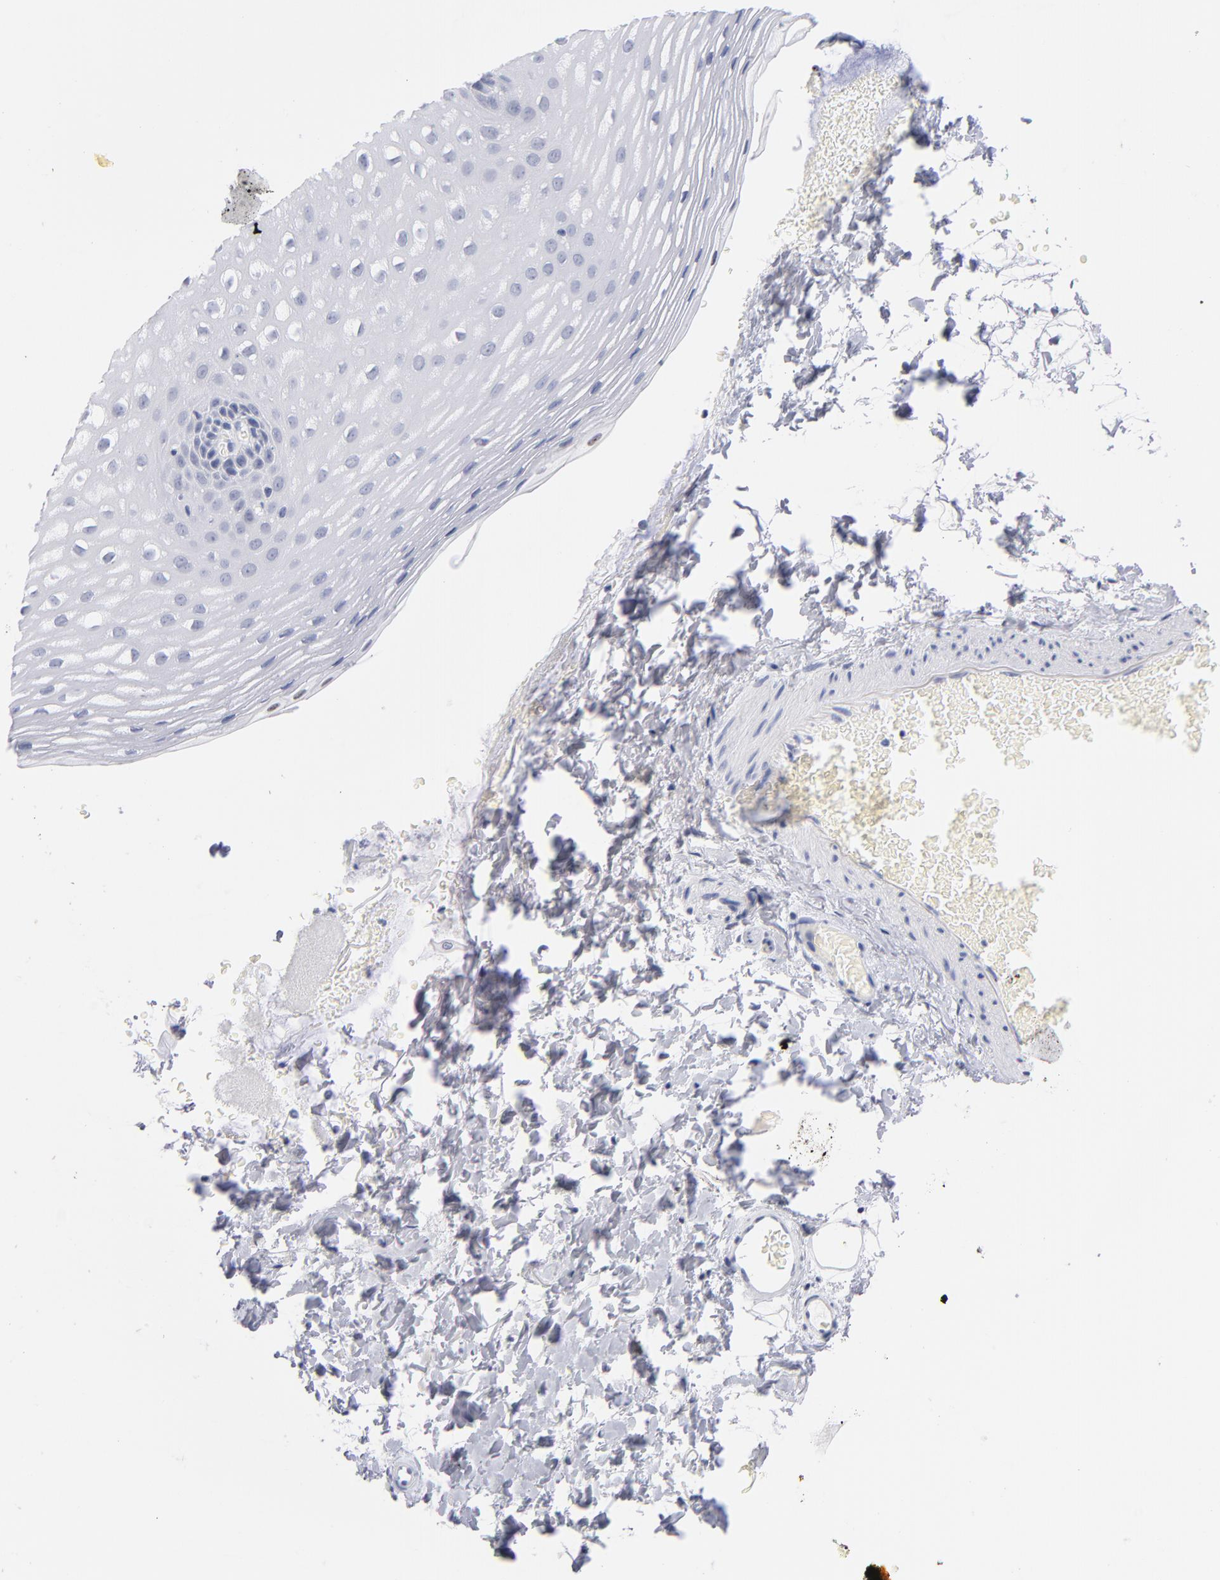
{"staining": {"intensity": "negative", "quantity": "none", "location": "none"}, "tissue": "esophagus", "cell_type": "Squamous epithelial cells", "image_type": "normal", "snomed": [{"axis": "morphology", "description": "Normal tissue, NOS"}, {"axis": "topography", "description": "Esophagus"}], "caption": "Squamous epithelial cells show no significant protein positivity in normal esophagus. (DAB (3,3'-diaminobenzidine) immunohistochemistry, high magnification).", "gene": "KHNYN", "patient": {"sex": "female", "age": 70}}